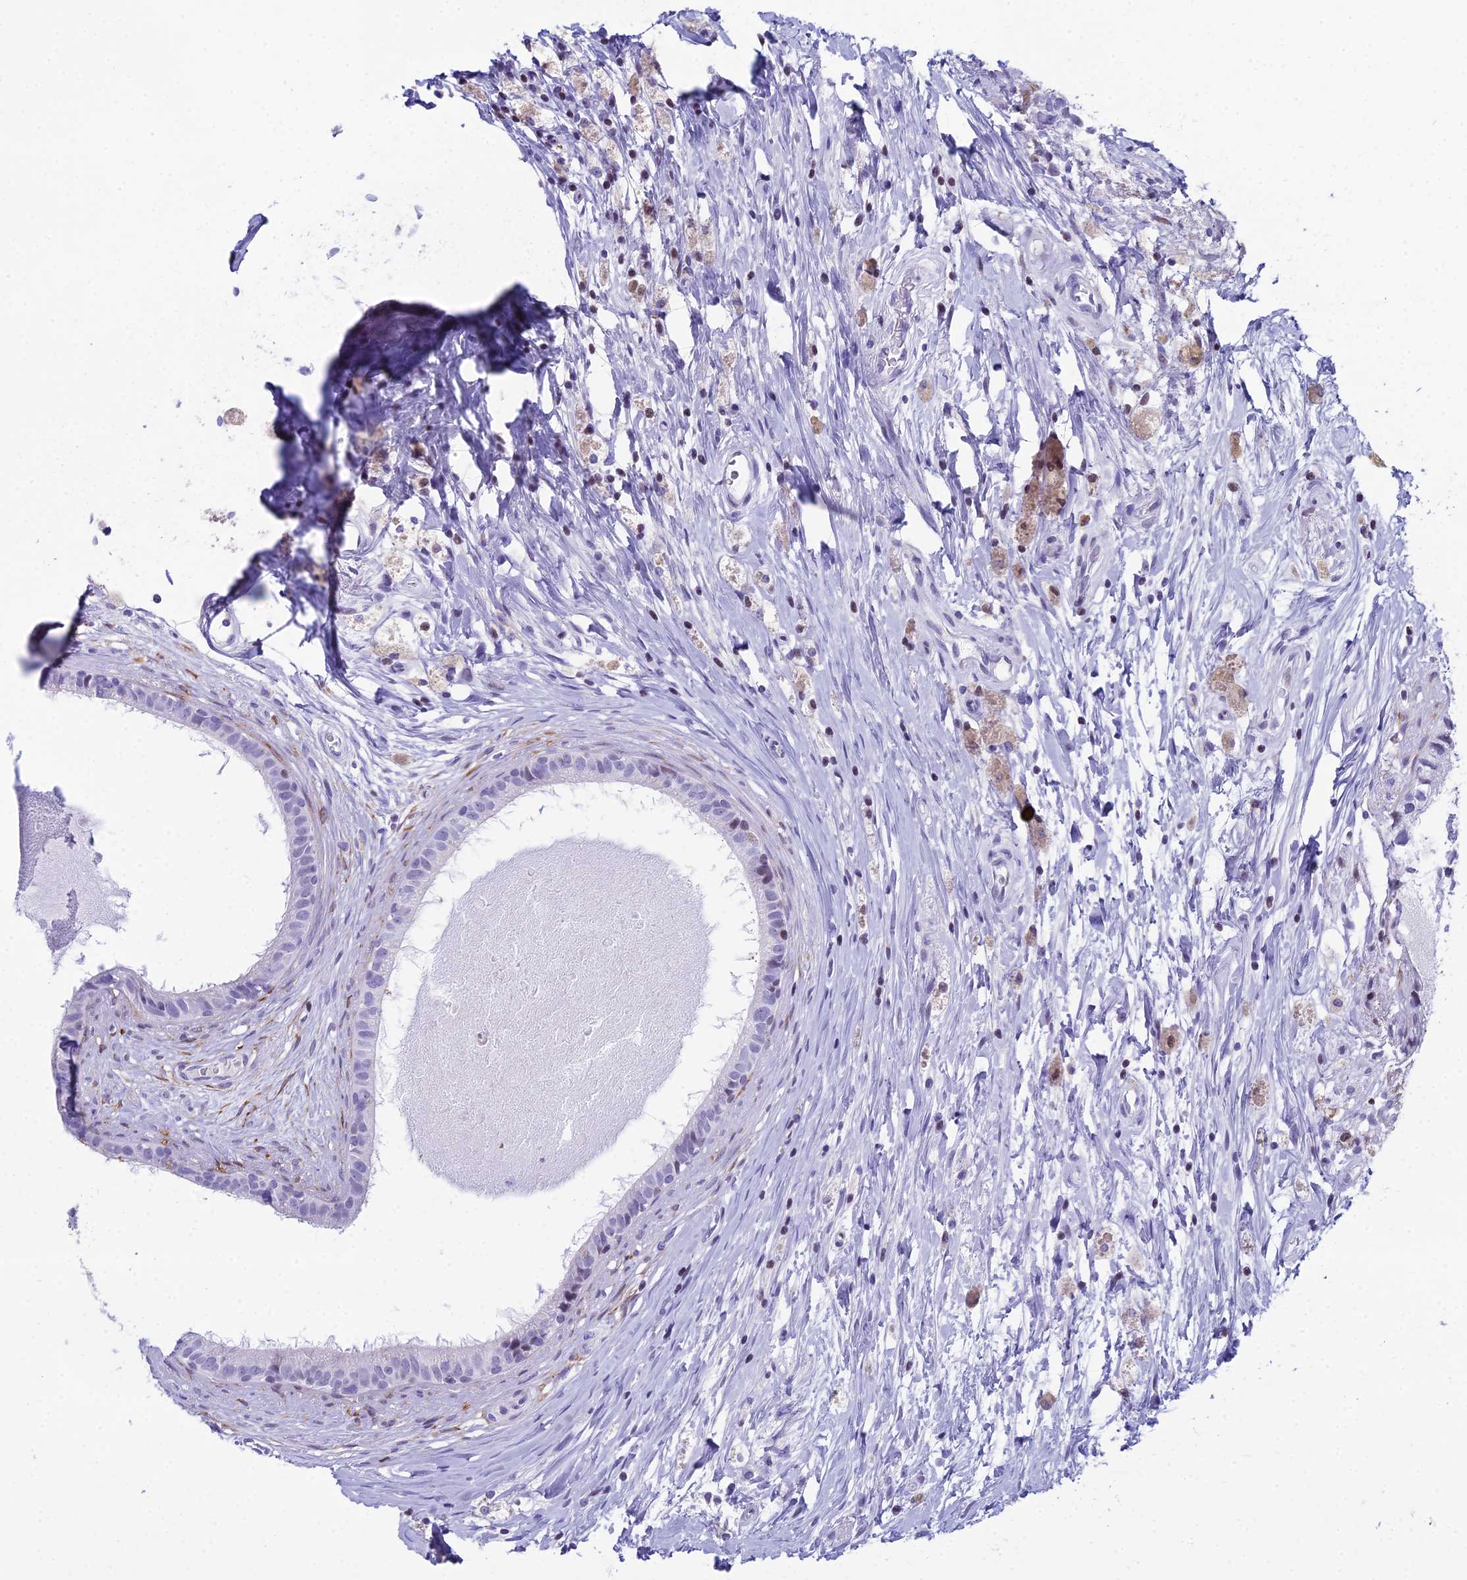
{"staining": {"intensity": "weak", "quantity": "<25%", "location": "nuclear"}, "tissue": "epididymis", "cell_type": "Glandular cells", "image_type": "normal", "snomed": [{"axis": "morphology", "description": "Normal tissue, NOS"}, {"axis": "topography", "description": "Epididymis"}], "caption": "High power microscopy image of an immunohistochemistry micrograph of normal epididymis, revealing no significant positivity in glandular cells. (DAB (3,3'-diaminobenzidine) immunohistochemistry (IHC), high magnification).", "gene": "CC2D2A", "patient": {"sex": "male", "age": 80}}